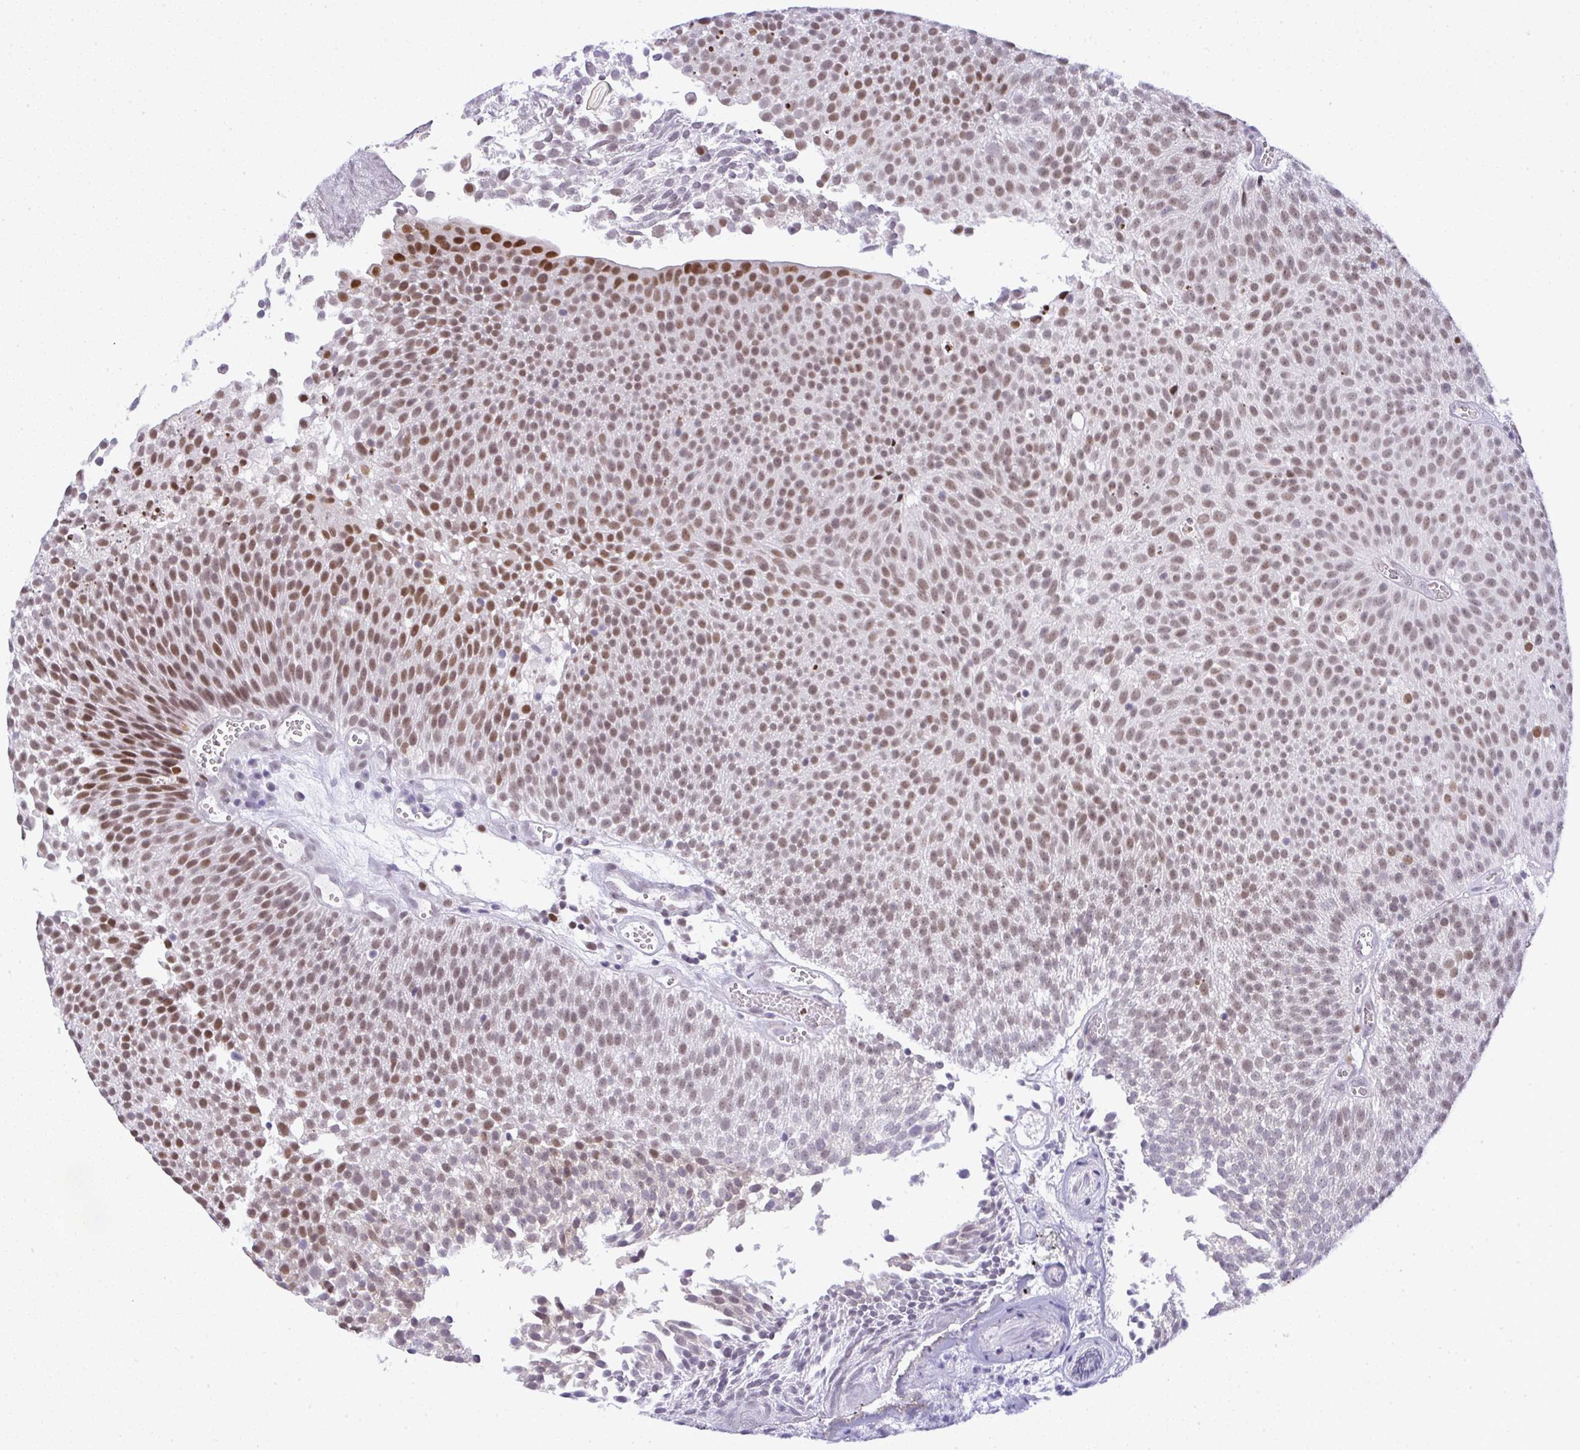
{"staining": {"intensity": "moderate", "quantity": ">75%", "location": "nuclear"}, "tissue": "urothelial cancer", "cell_type": "Tumor cells", "image_type": "cancer", "snomed": [{"axis": "morphology", "description": "Urothelial carcinoma, Low grade"}, {"axis": "topography", "description": "Urinary bladder"}], "caption": "Urothelial carcinoma (low-grade) stained for a protein reveals moderate nuclear positivity in tumor cells. (DAB (3,3'-diaminobenzidine) IHC with brightfield microscopy, high magnification).", "gene": "BBX", "patient": {"sex": "female", "age": 79}}